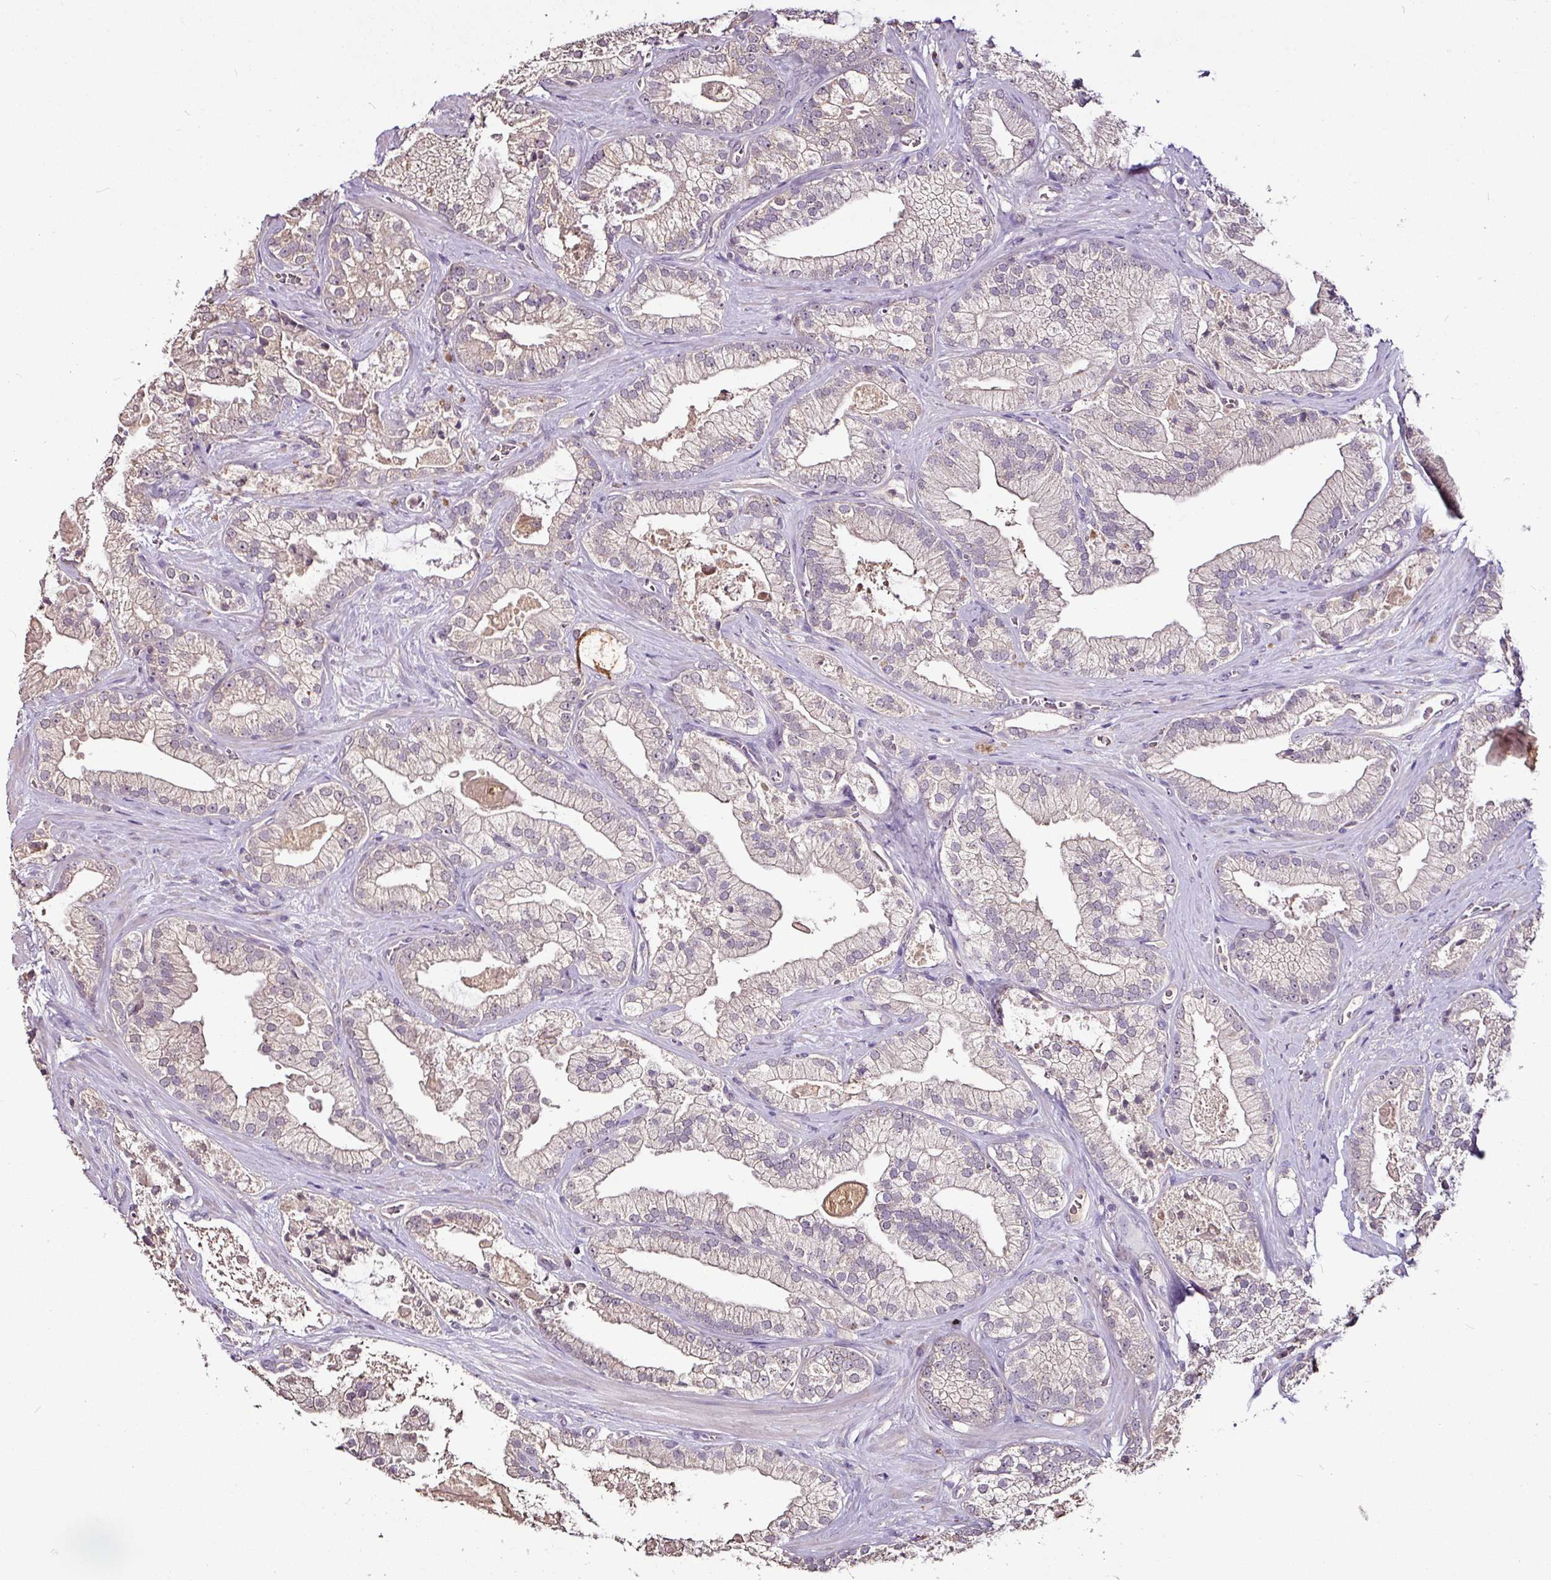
{"staining": {"intensity": "negative", "quantity": "none", "location": "none"}, "tissue": "prostate cancer", "cell_type": "Tumor cells", "image_type": "cancer", "snomed": [{"axis": "morphology", "description": "Adenocarcinoma, High grade"}, {"axis": "topography", "description": "Prostate"}], "caption": "This is an immunohistochemistry (IHC) micrograph of prostate cancer. There is no positivity in tumor cells.", "gene": "RPL38", "patient": {"sex": "male", "age": 68}}